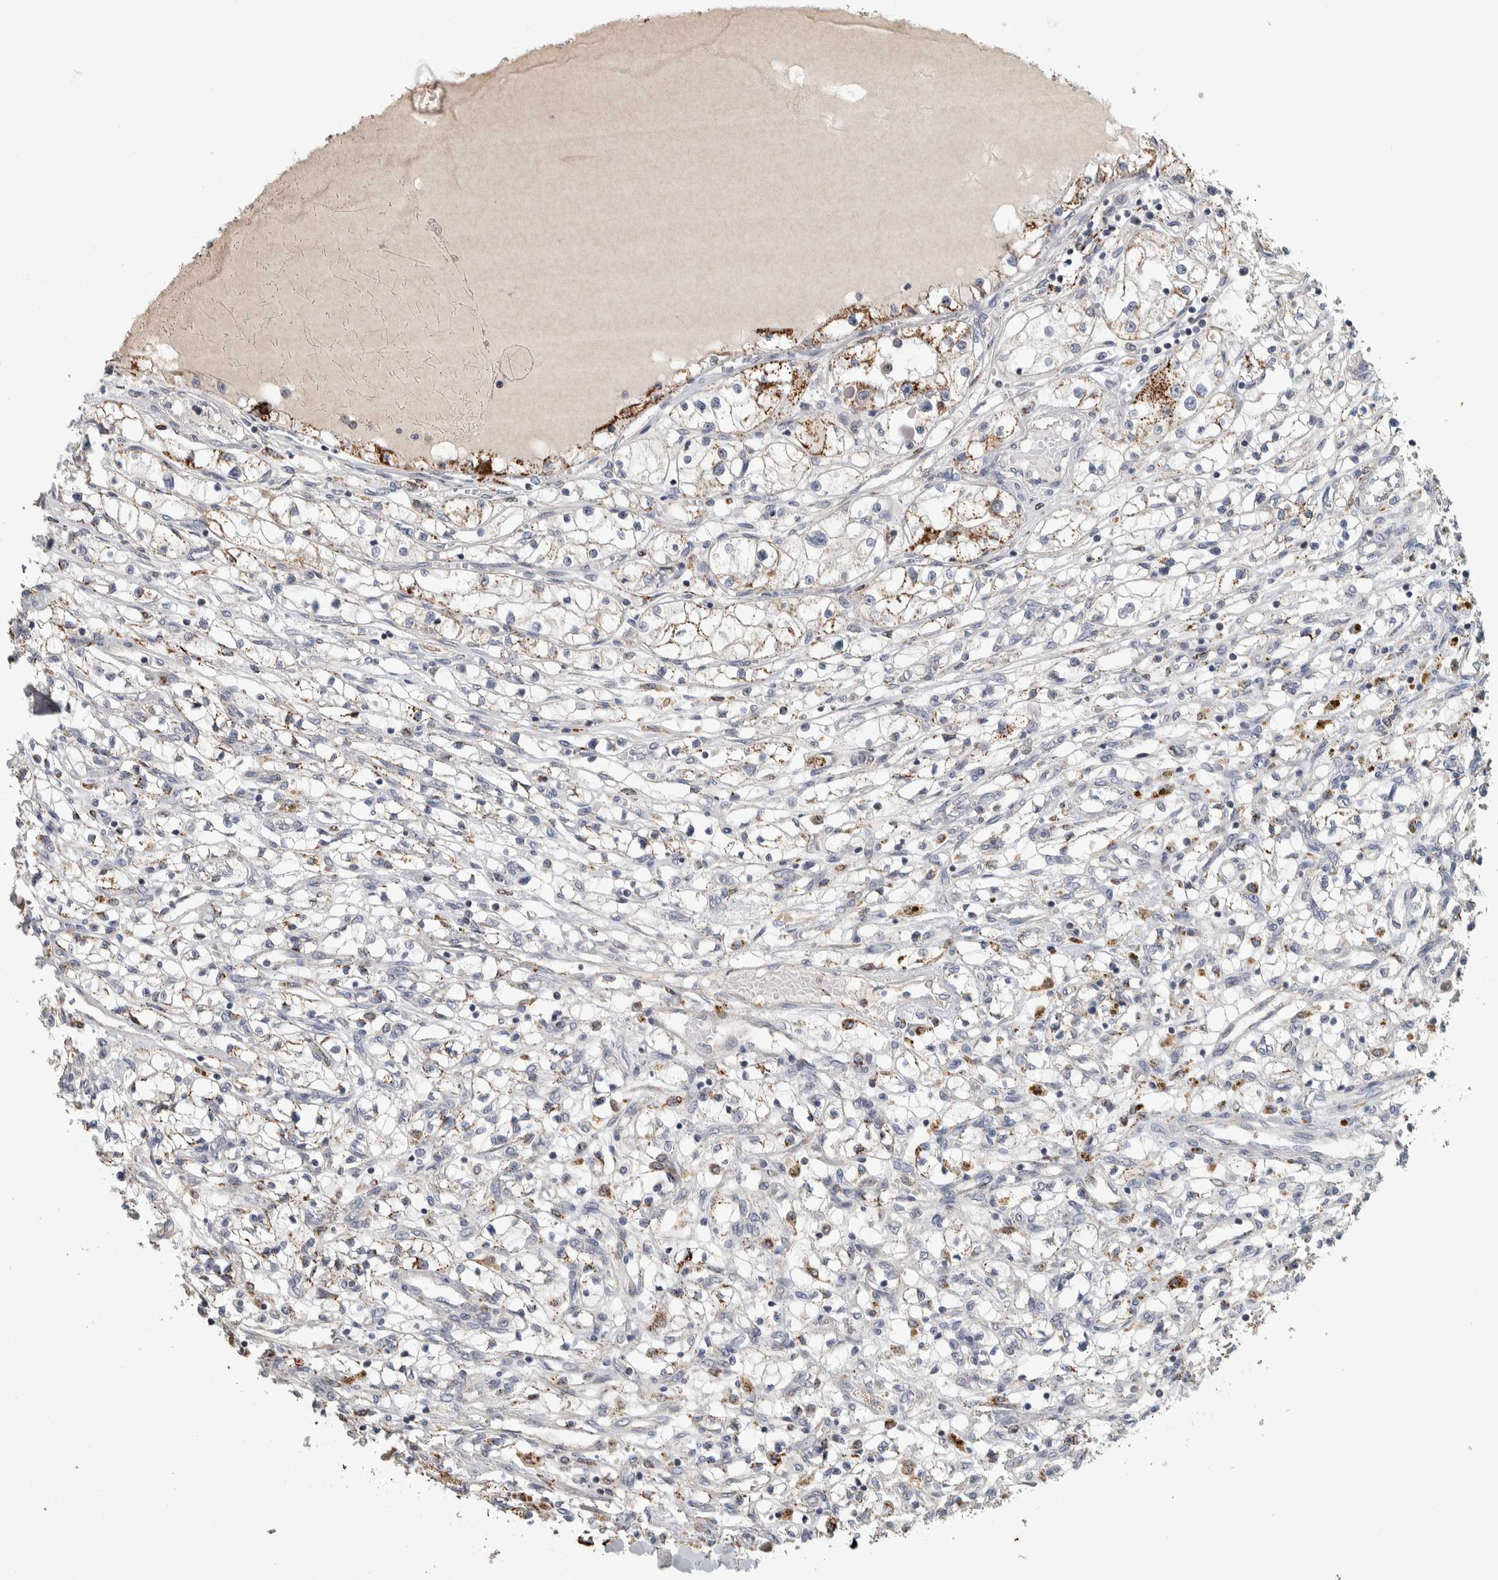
{"staining": {"intensity": "strong", "quantity": "<25%", "location": "cytoplasmic/membranous"}, "tissue": "renal cancer", "cell_type": "Tumor cells", "image_type": "cancer", "snomed": [{"axis": "morphology", "description": "Adenocarcinoma, NOS"}, {"axis": "topography", "description": "Kidney"}], "caption": "Immunohistochemistry (IHC) photomicrograph of neoplastic tissue: adenocarcinoma (renal) stained using immunohistochemistry (IHC) displays medium levels of strong protein expression localized specifically in the cytoplasmic/membranous of tumor cells, appearing as a cytoplasmic/membranous brown color.", "gene": "FAM78A", "patient": {"sex": "male", "age": 68}}